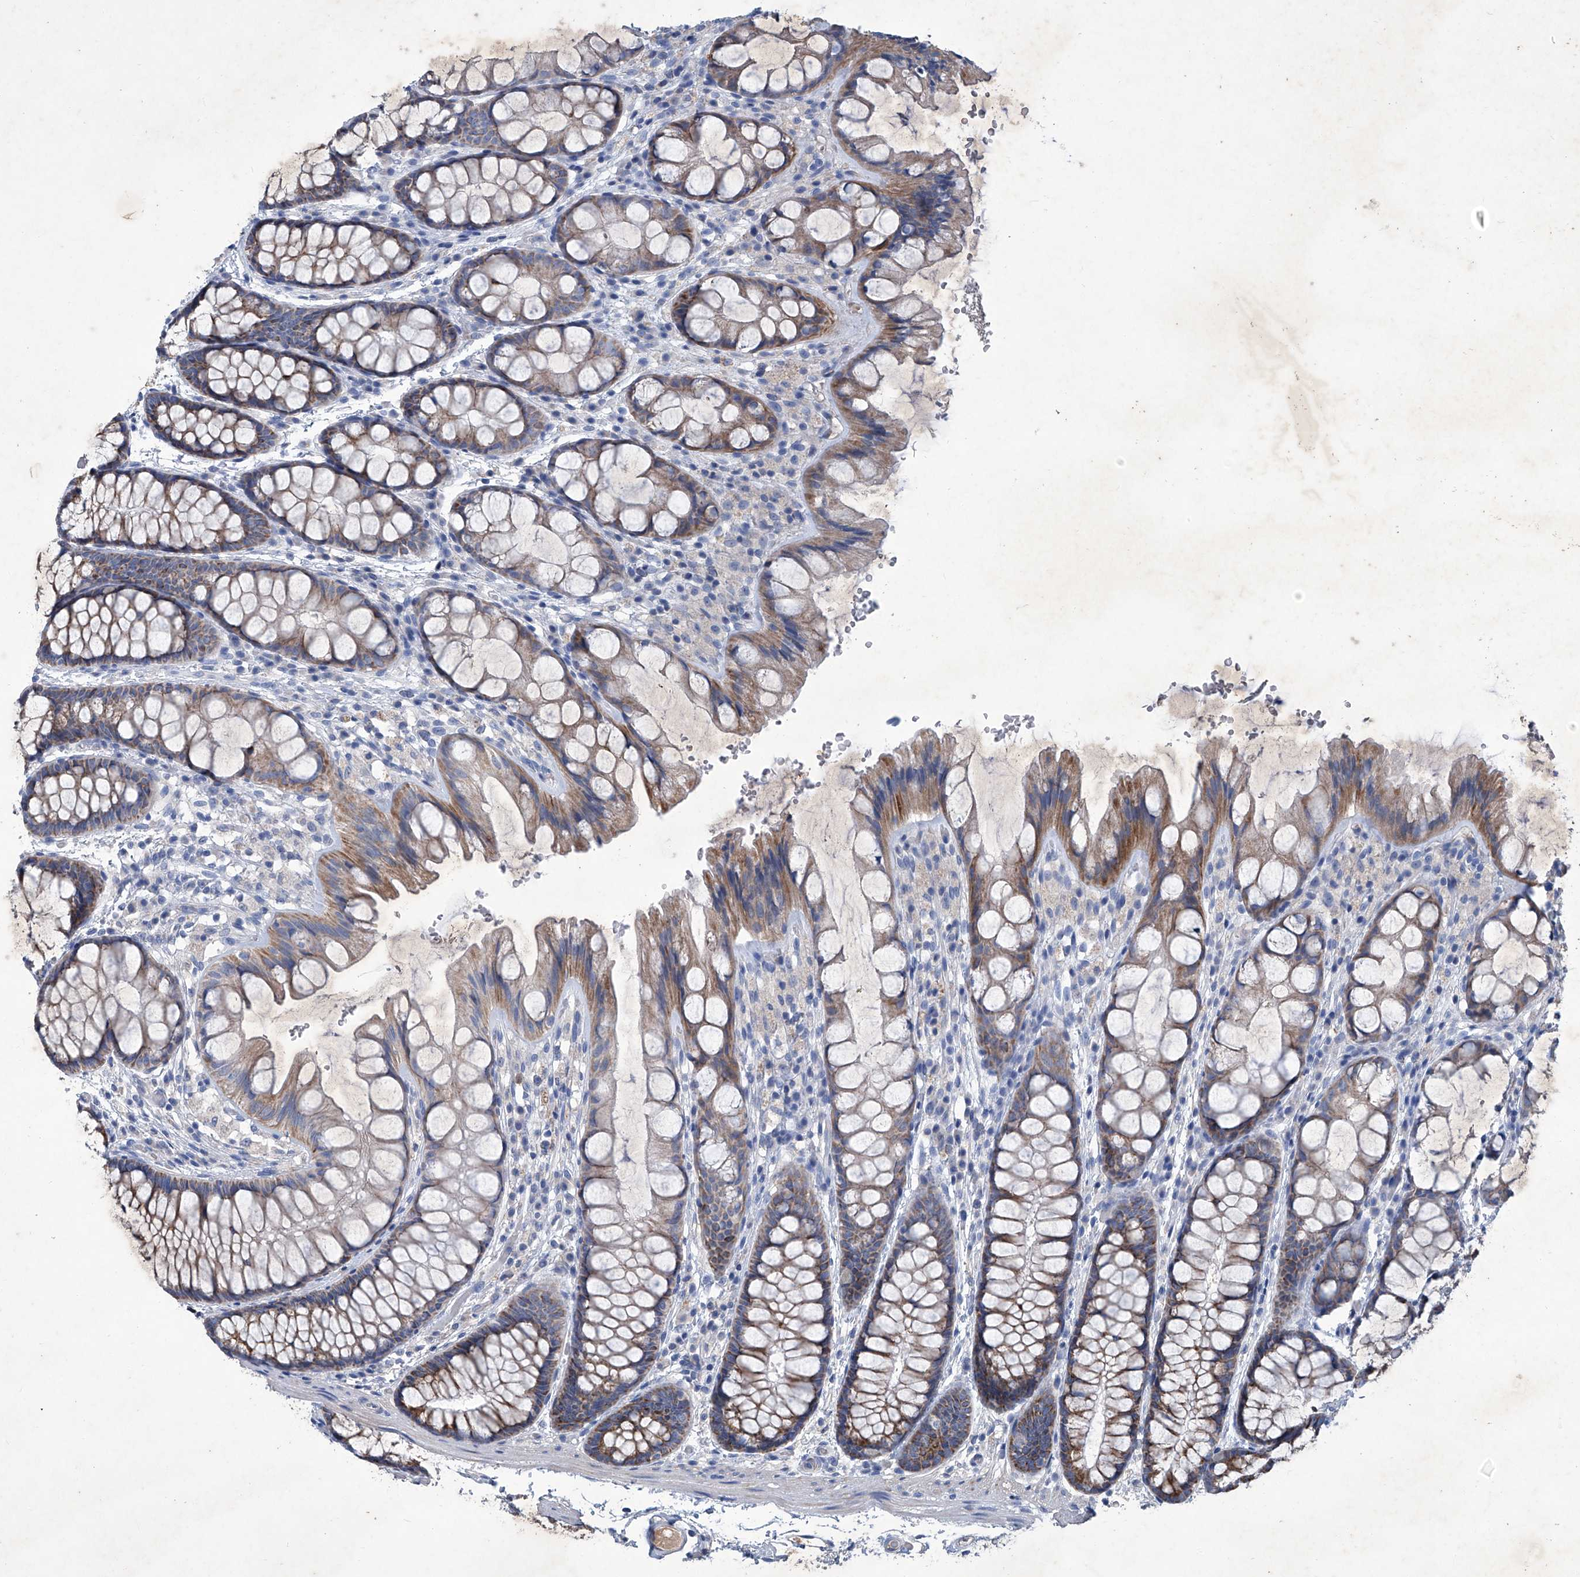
{"staining": {"intensity": "negative", "quantity": "none", "location": "none"}, "tissue": "colon", "cell_type": "Endothelial cells", "image_type": "normal", "snomed": [{"axis": "morphology", "description": "Normal tissue, NOS"}, {"axis": "topography", "description": "Colon"}], "caption": "Photomicrograph shows no significant protein staining in endothelial cells of benign colon.", "gene": "MTARC1", "patient": {"sex": "male", "age": 47}}